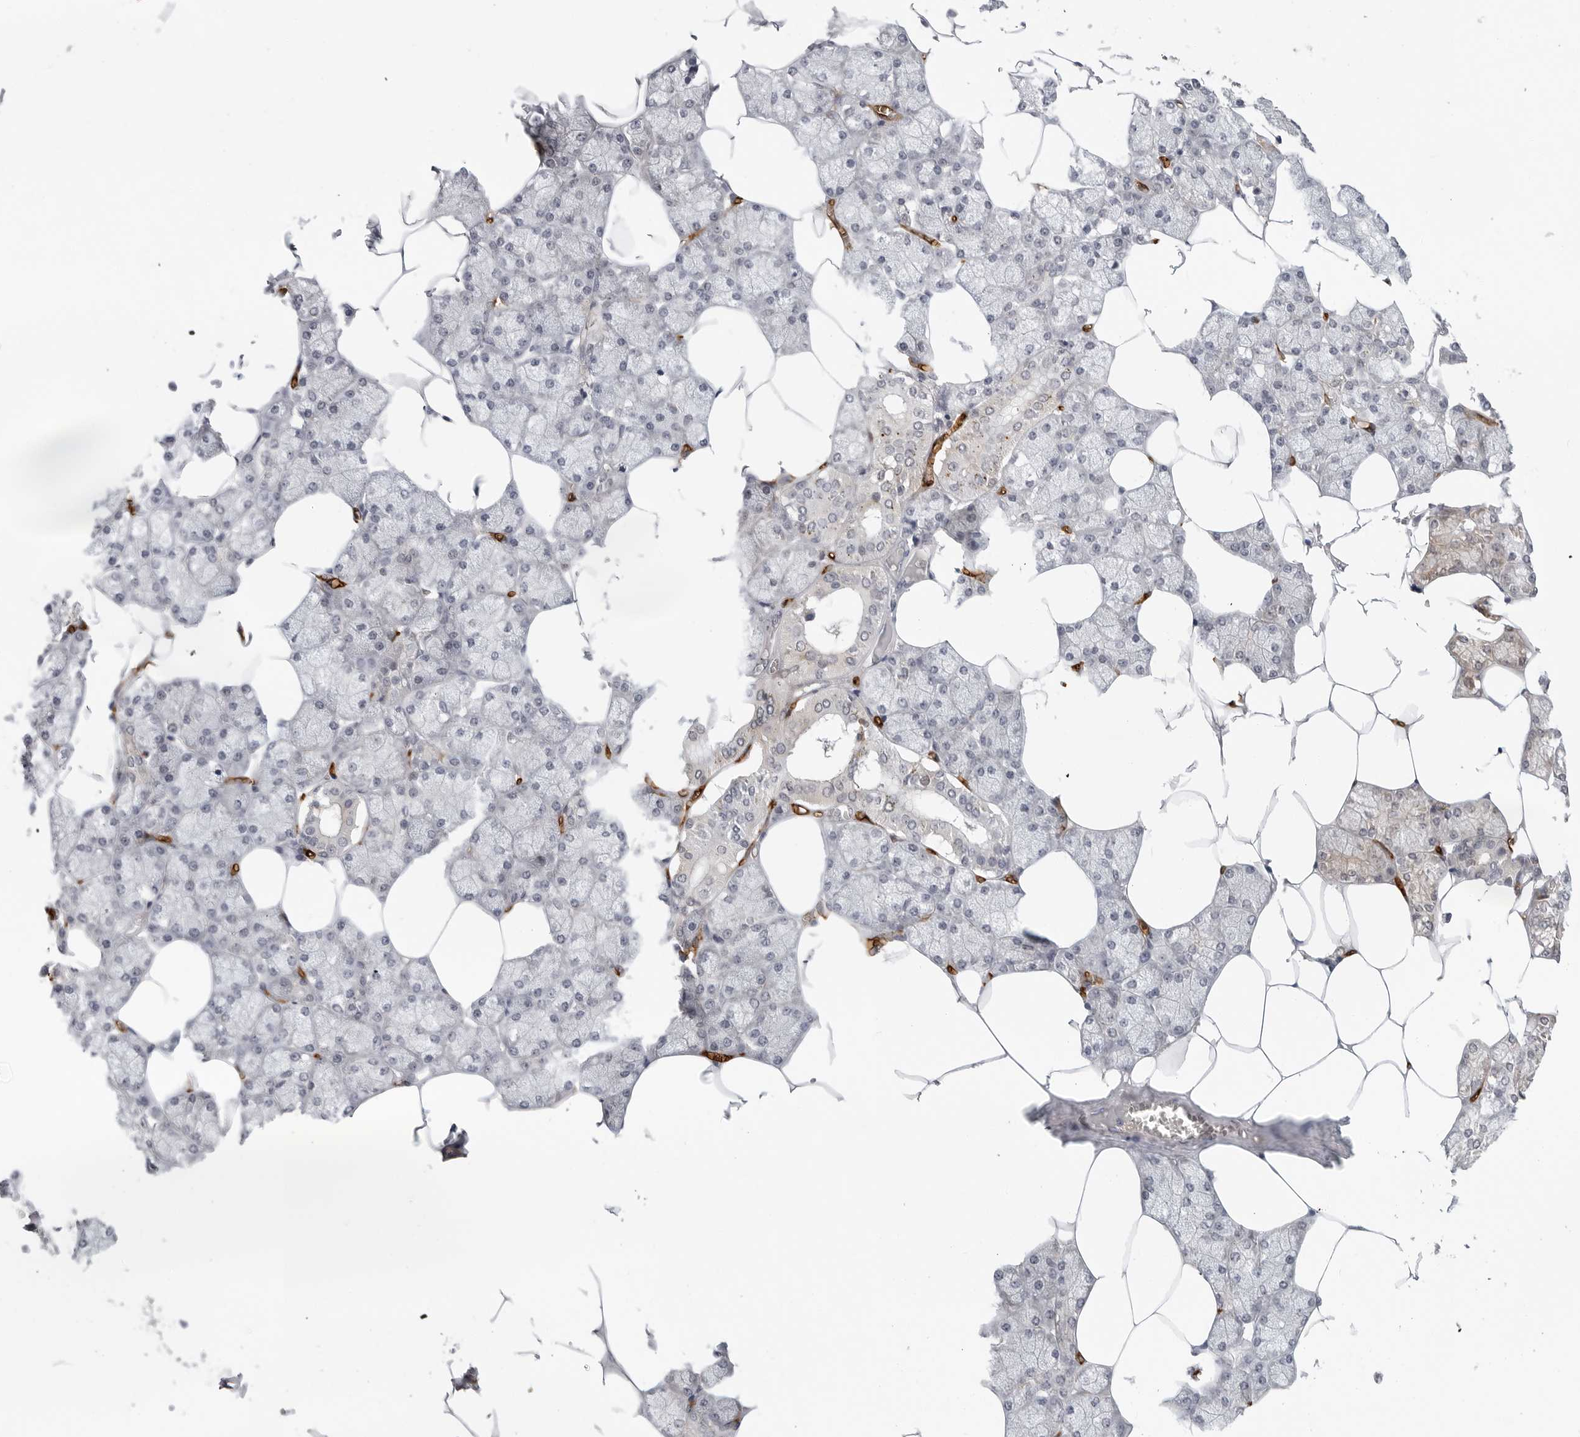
{"staining": {"intensity": "weak", "quantity": "25%-75%", "location": "cytoplasmic/membranous"}, "tissue": "salivary gland", "cell_type": "Glandular cells", "image_type": "normal", "snomed": [{"axis": "morphology", "description": "Normal tissue, NOS"}, {"axis": "topography", "description": "Salivary gland"}], "caption": "Protein positivity by IHC demonstrates weak cytoplasmic/membranous expression in approximately 25%-75% of glandular cells in unremarkable salivary gland.", "gene": "STXBP3", "patient": {"sex": "male", "age": 62}}